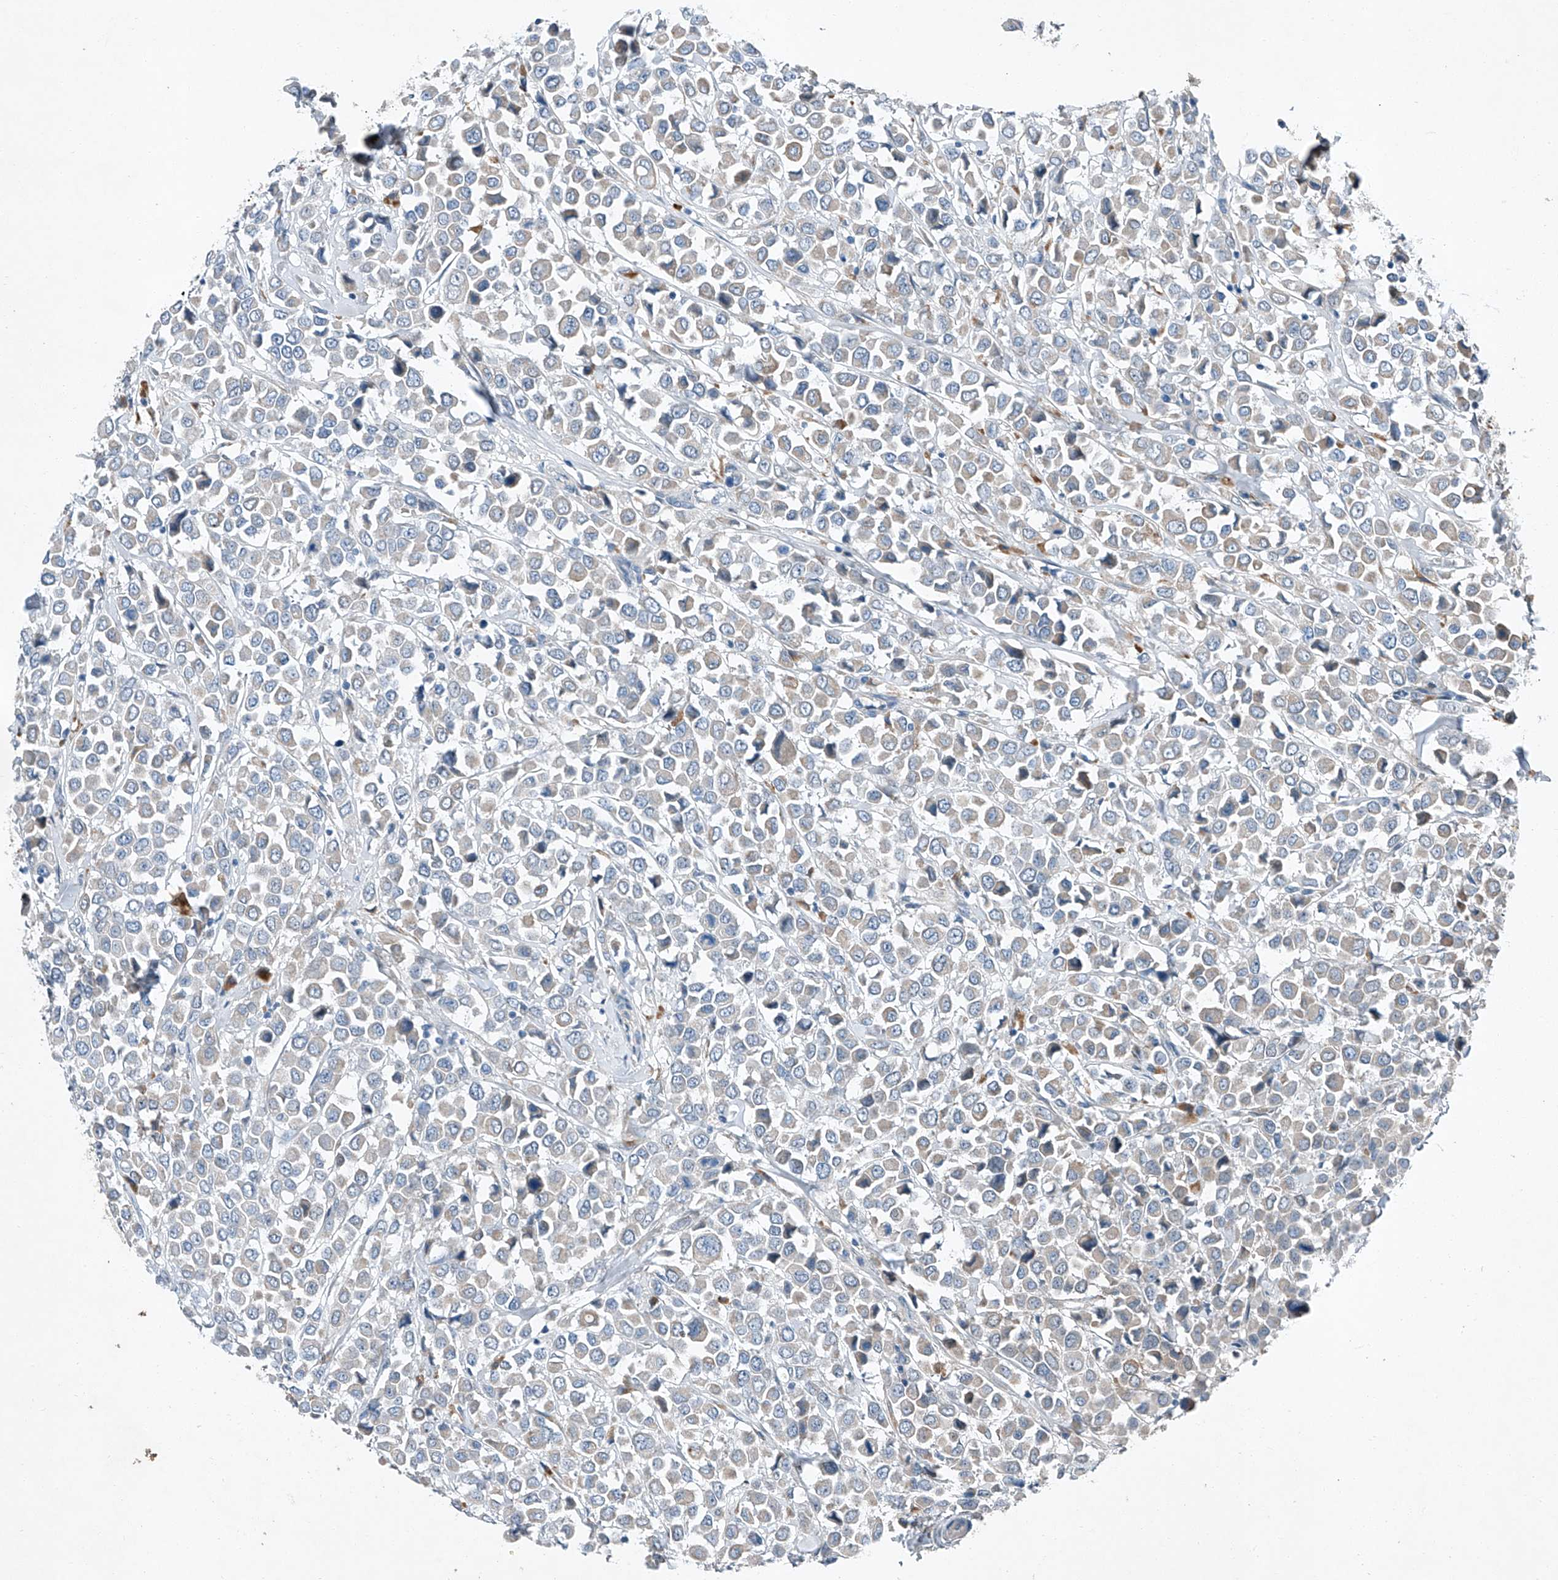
{"staining": {"intensity": "negative", "quantity": "none", "location": "none"}, "tissue": "breast cancer", "cell_type": "Tumor cells", "image_type": "cancer", "snomed": [{"axis": "morphology", "description": "Duct carcinoma"}, {"axis": "topography", "description": "Breast"}], "caption": "A photomicrograph of human breast cancer is negative for staining in tumor cells.", "gene": "MDGA1", "patient": {"sex": "female", "age": 61}}